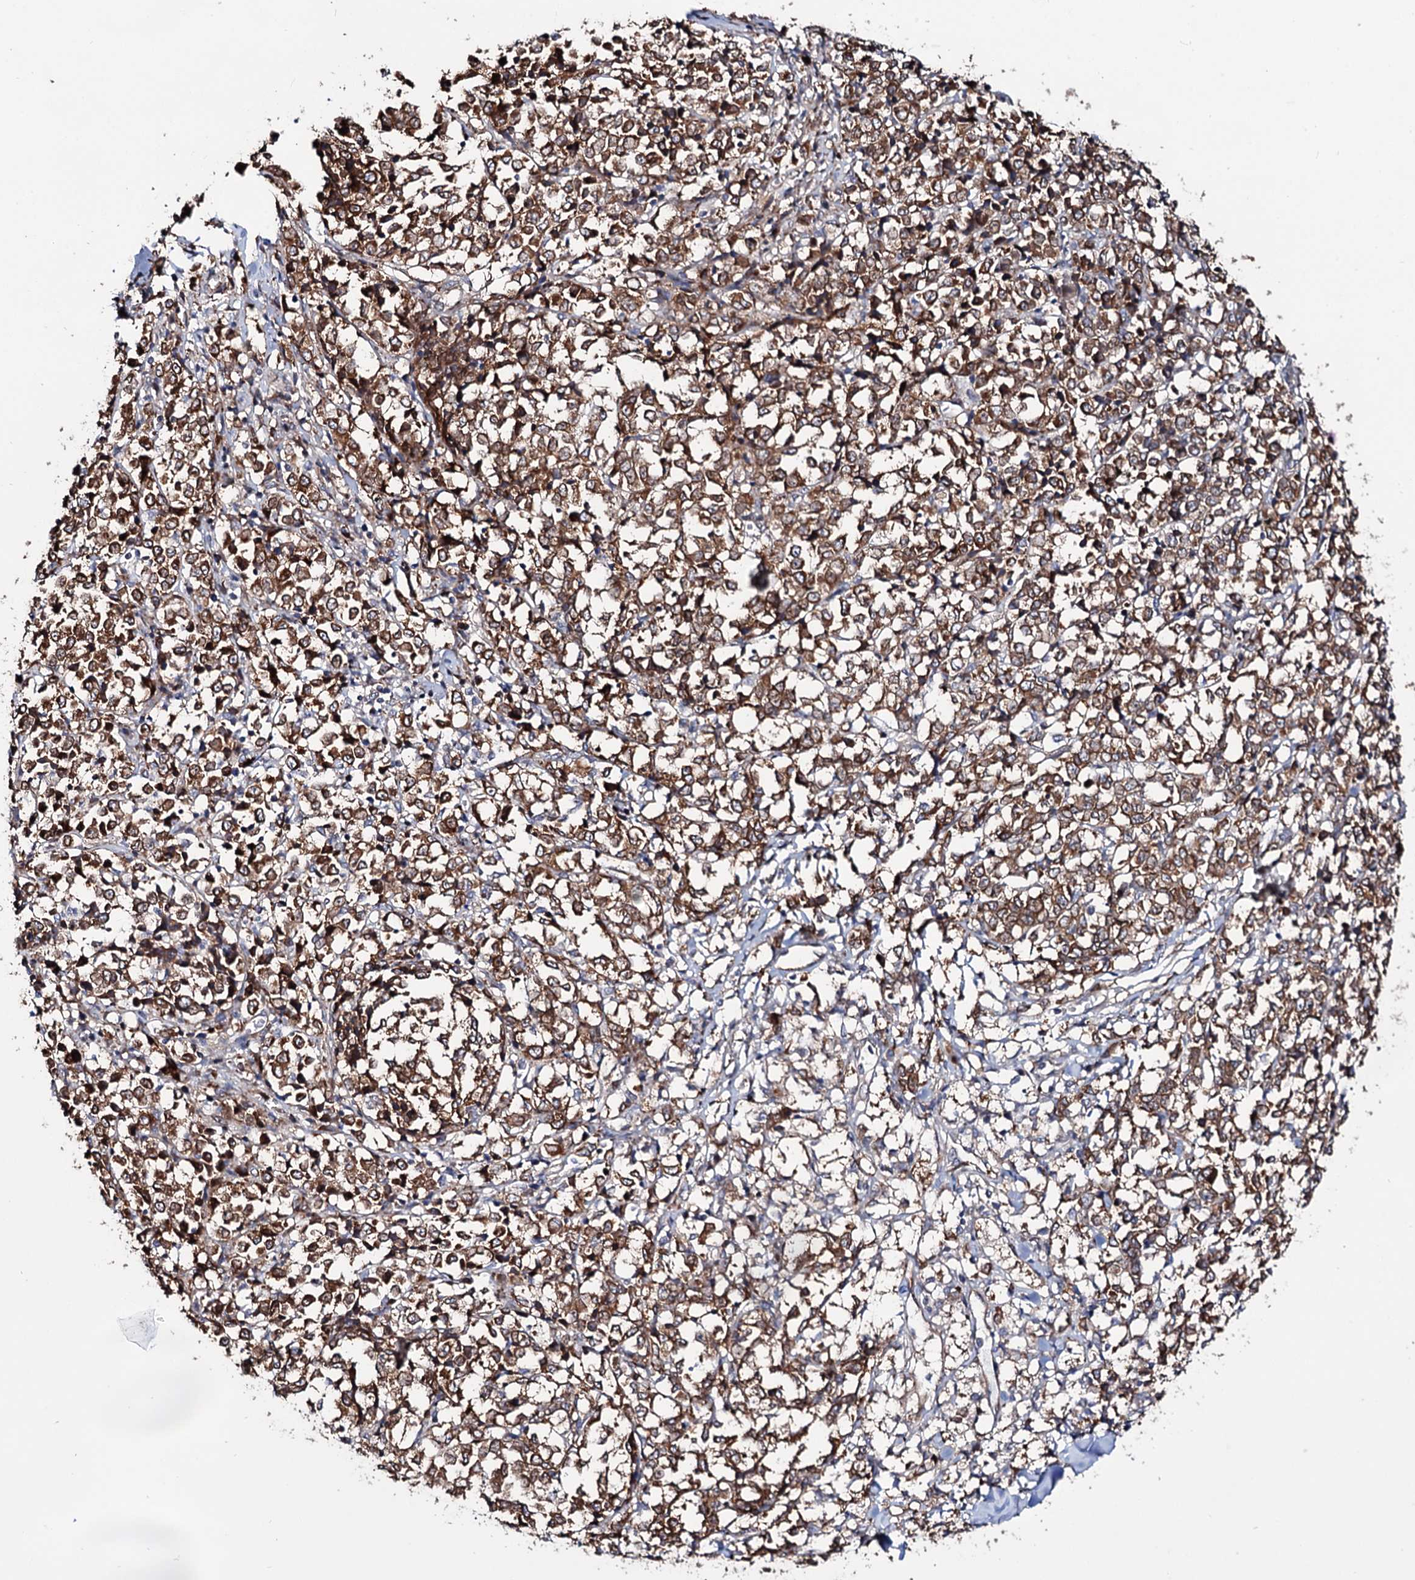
{"staining": {"intensity": "strong", "quantity": ">75%", "location": "cytoplasmic/membranous"}, "tissue": "melanoma", "cell_type": "Tumor cells", "image_type": "cancer", "snomed": [{"axis": "morphology", "description": "Malignant melanoma, NOS"}, {"axis": "topography", "description": "Skin"}], "caption": "Immunohistochemistry image of human melanoma stained for a protein (brown), which reveals high levels of strong cytoplasmic/membranous staining in approximately >75% of tumor cells.", "gene": "PTDSS2", "patient": {"sex": "female", "age": 72}}